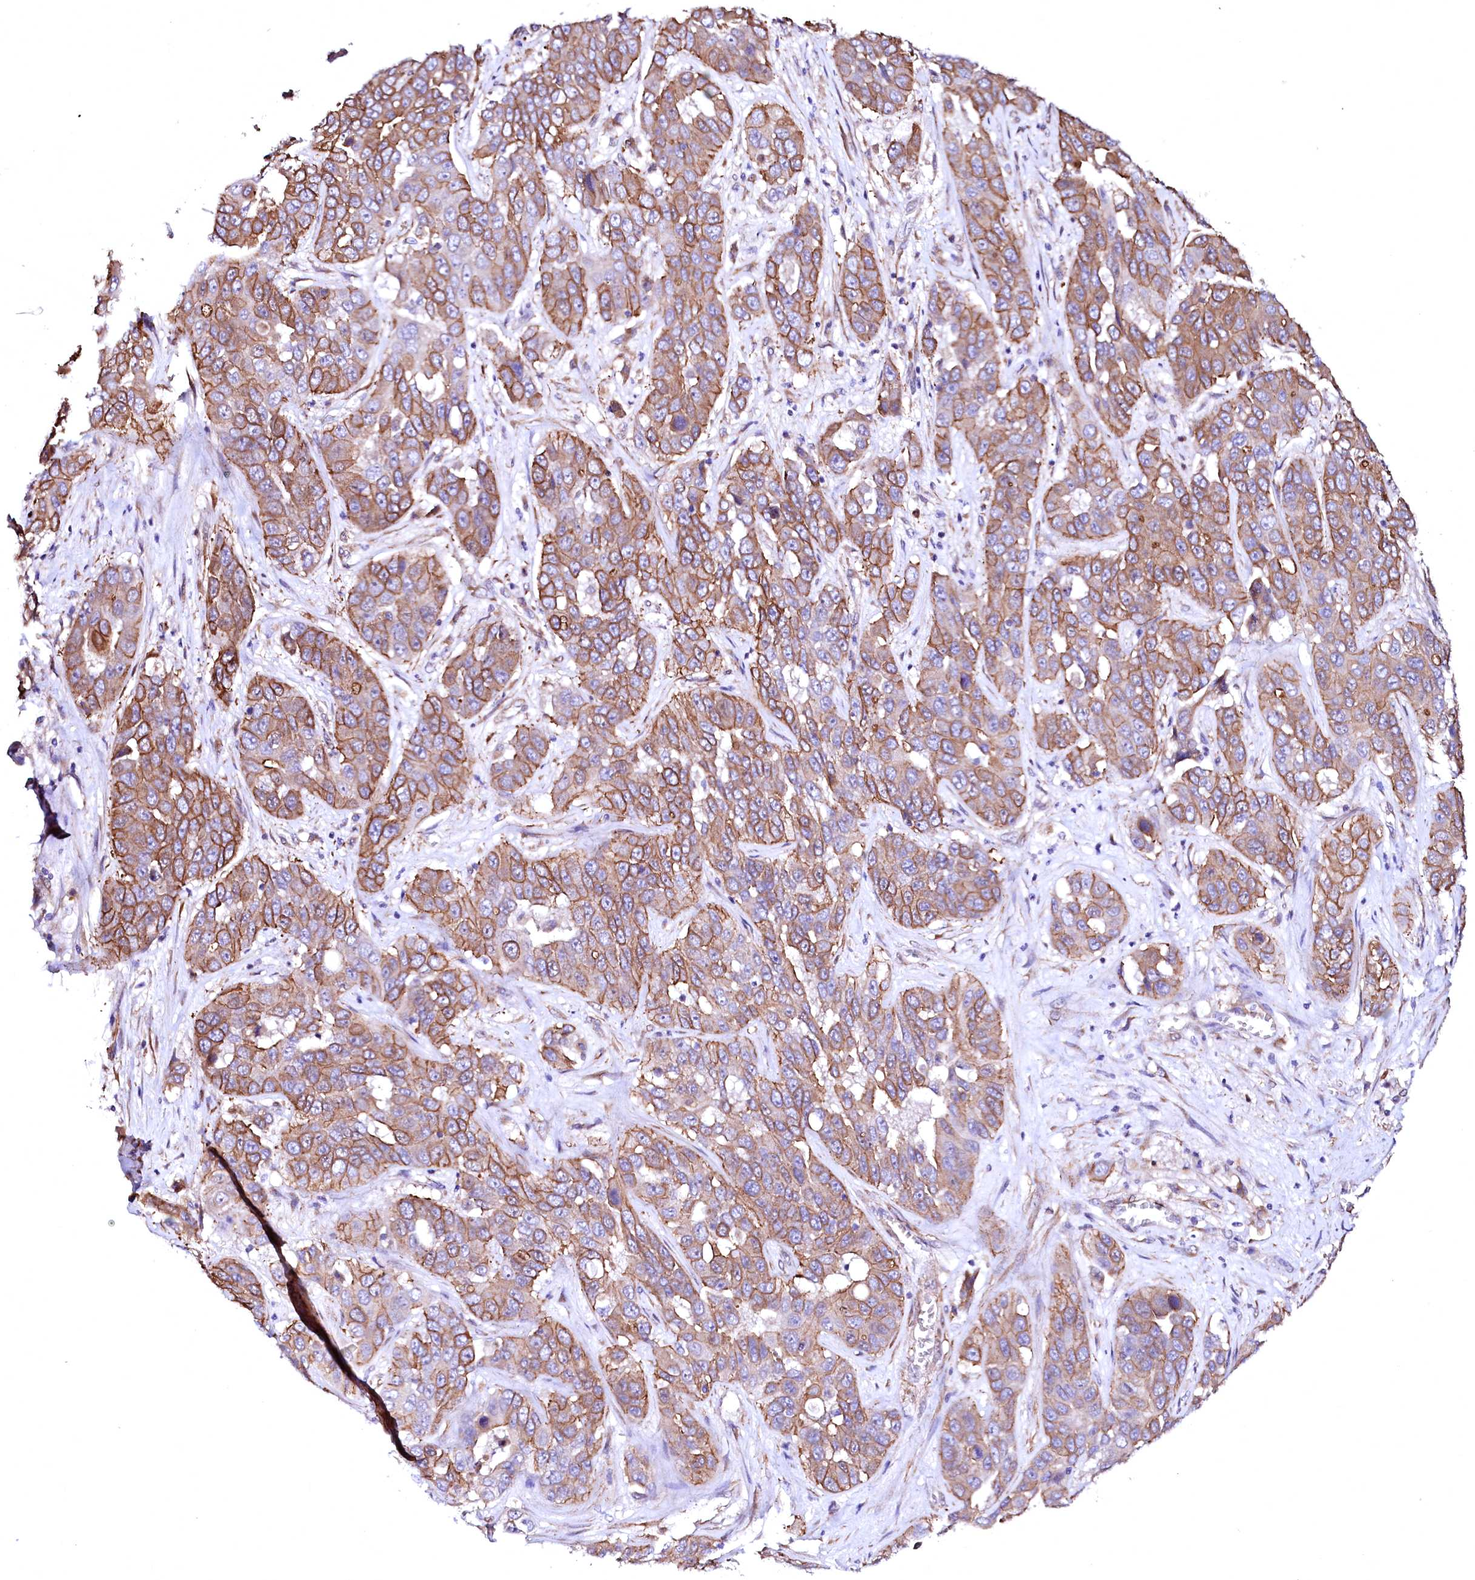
{"staining": {"intensity": "moderate", "quantity": ">75%", "location": "cytoplasmic/membranous"}, "tissue": "liver cancer", "cell_type": "Tumor cells", "image_type": "cancer", "snomed": [{"axis": "morphology", "description": "Cholangiocarcinoma"}, {"axis": "topography", "description": "Liver"}], "caption": "Human liver cancer stained with a brown dye exhibits moderate cytoplasmic/membranous positive staining in approximately >75% of tumor cells.", "gene": "GPR176", "patient": {"sex": "female", "age": 52}}